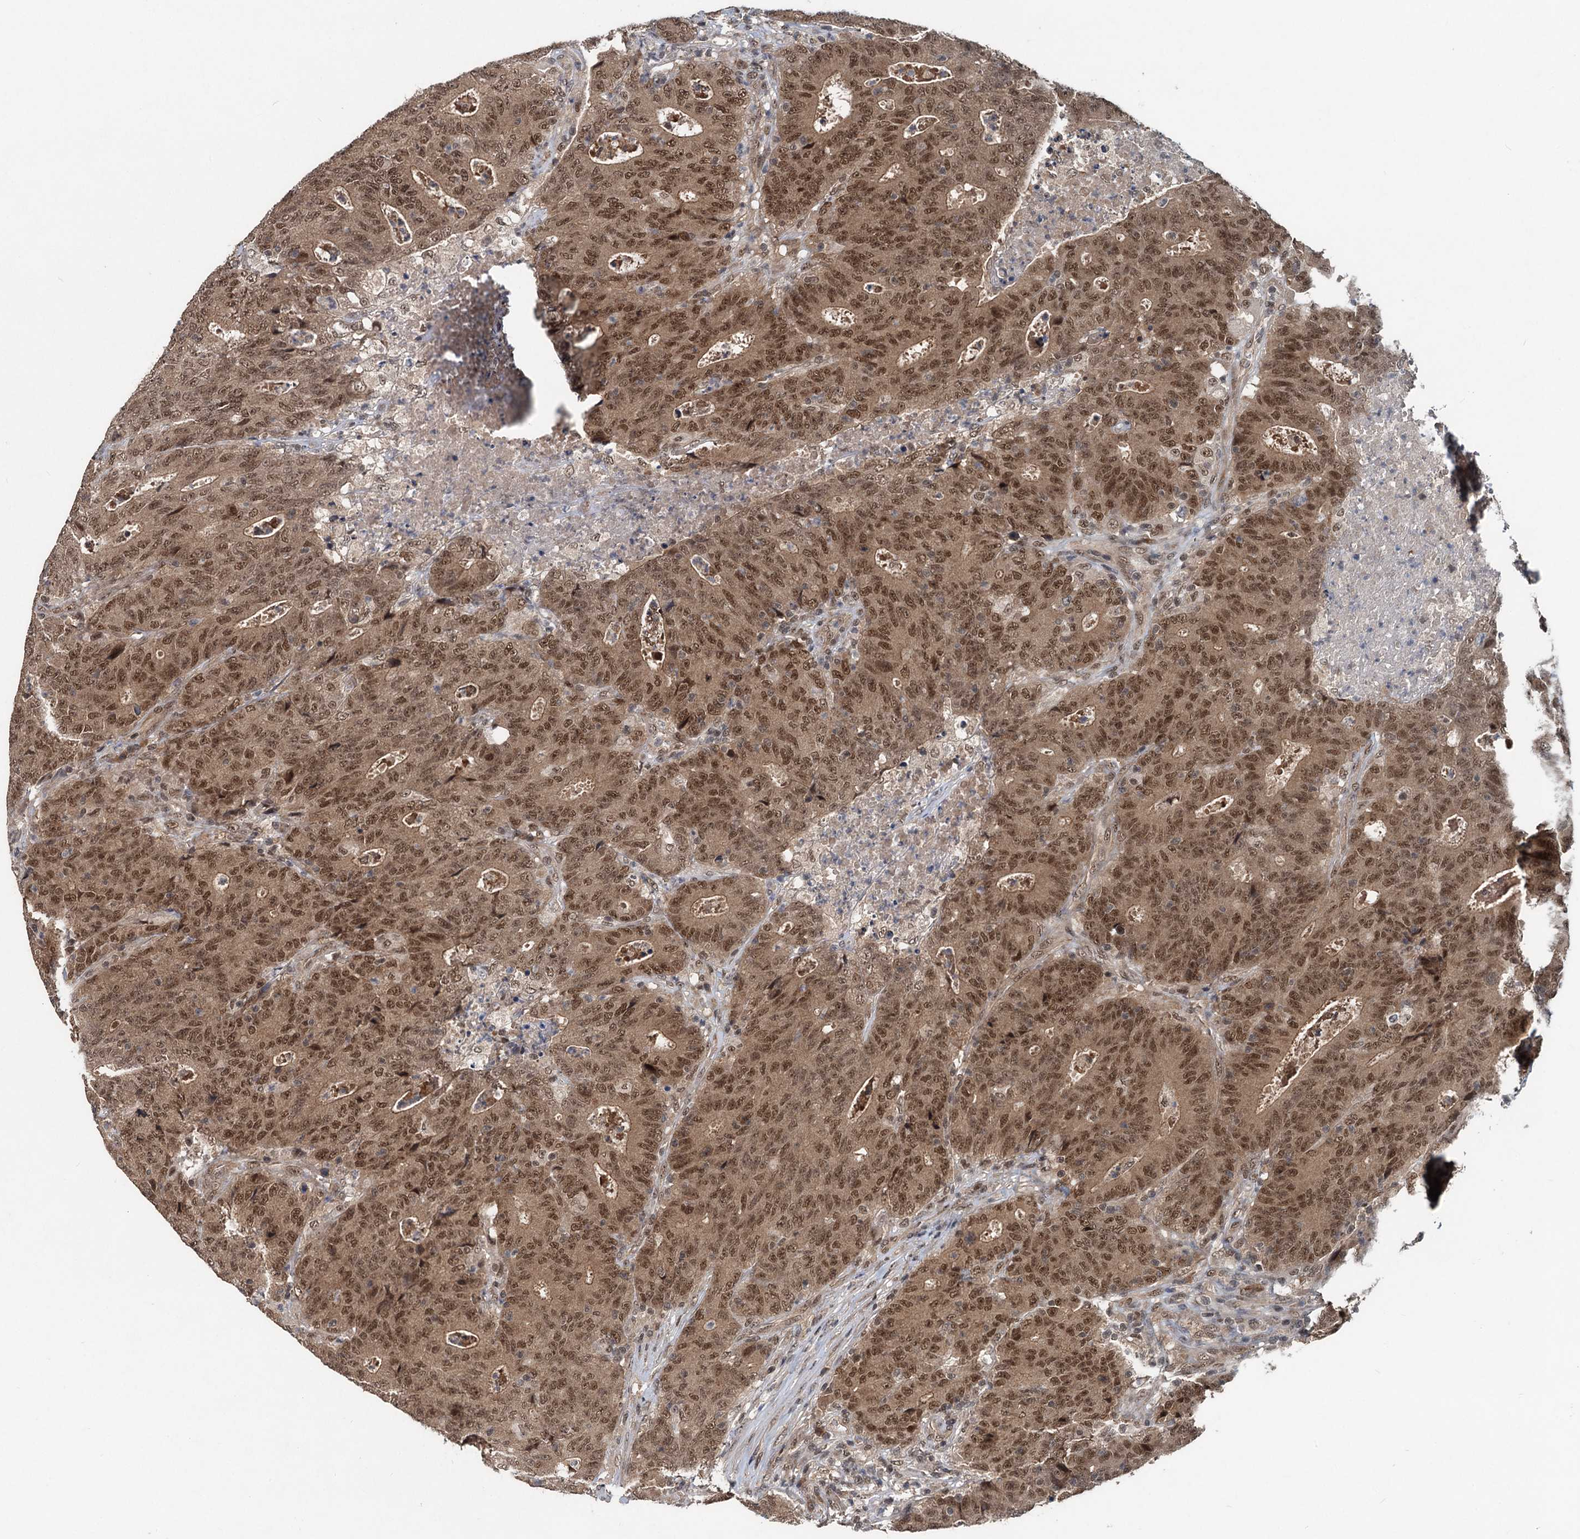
{"staining": {"intensity": "strong", "quantity": ">75%", "location": "cytoplasmic/membranous,nuclear"}, "tissue": "colorectal cancer", "cell_type": "Tumor cells", "image_type": "cancer", "snomed": [{"axis": "morphology", "description": "Adenocarcinoma, NOS"}, {"axis": "topography", "description": "Colon"}], "caption": "Colorectal adenocarcinoma tissue displays strong cytoplasmic/membranous and nuclear positivity in about >75% of tumor cells The protein is shown in brown color, while the nuclei are stained blue.", "gene": "RITA1", "patient": {"sex": "female", "age": 75}}